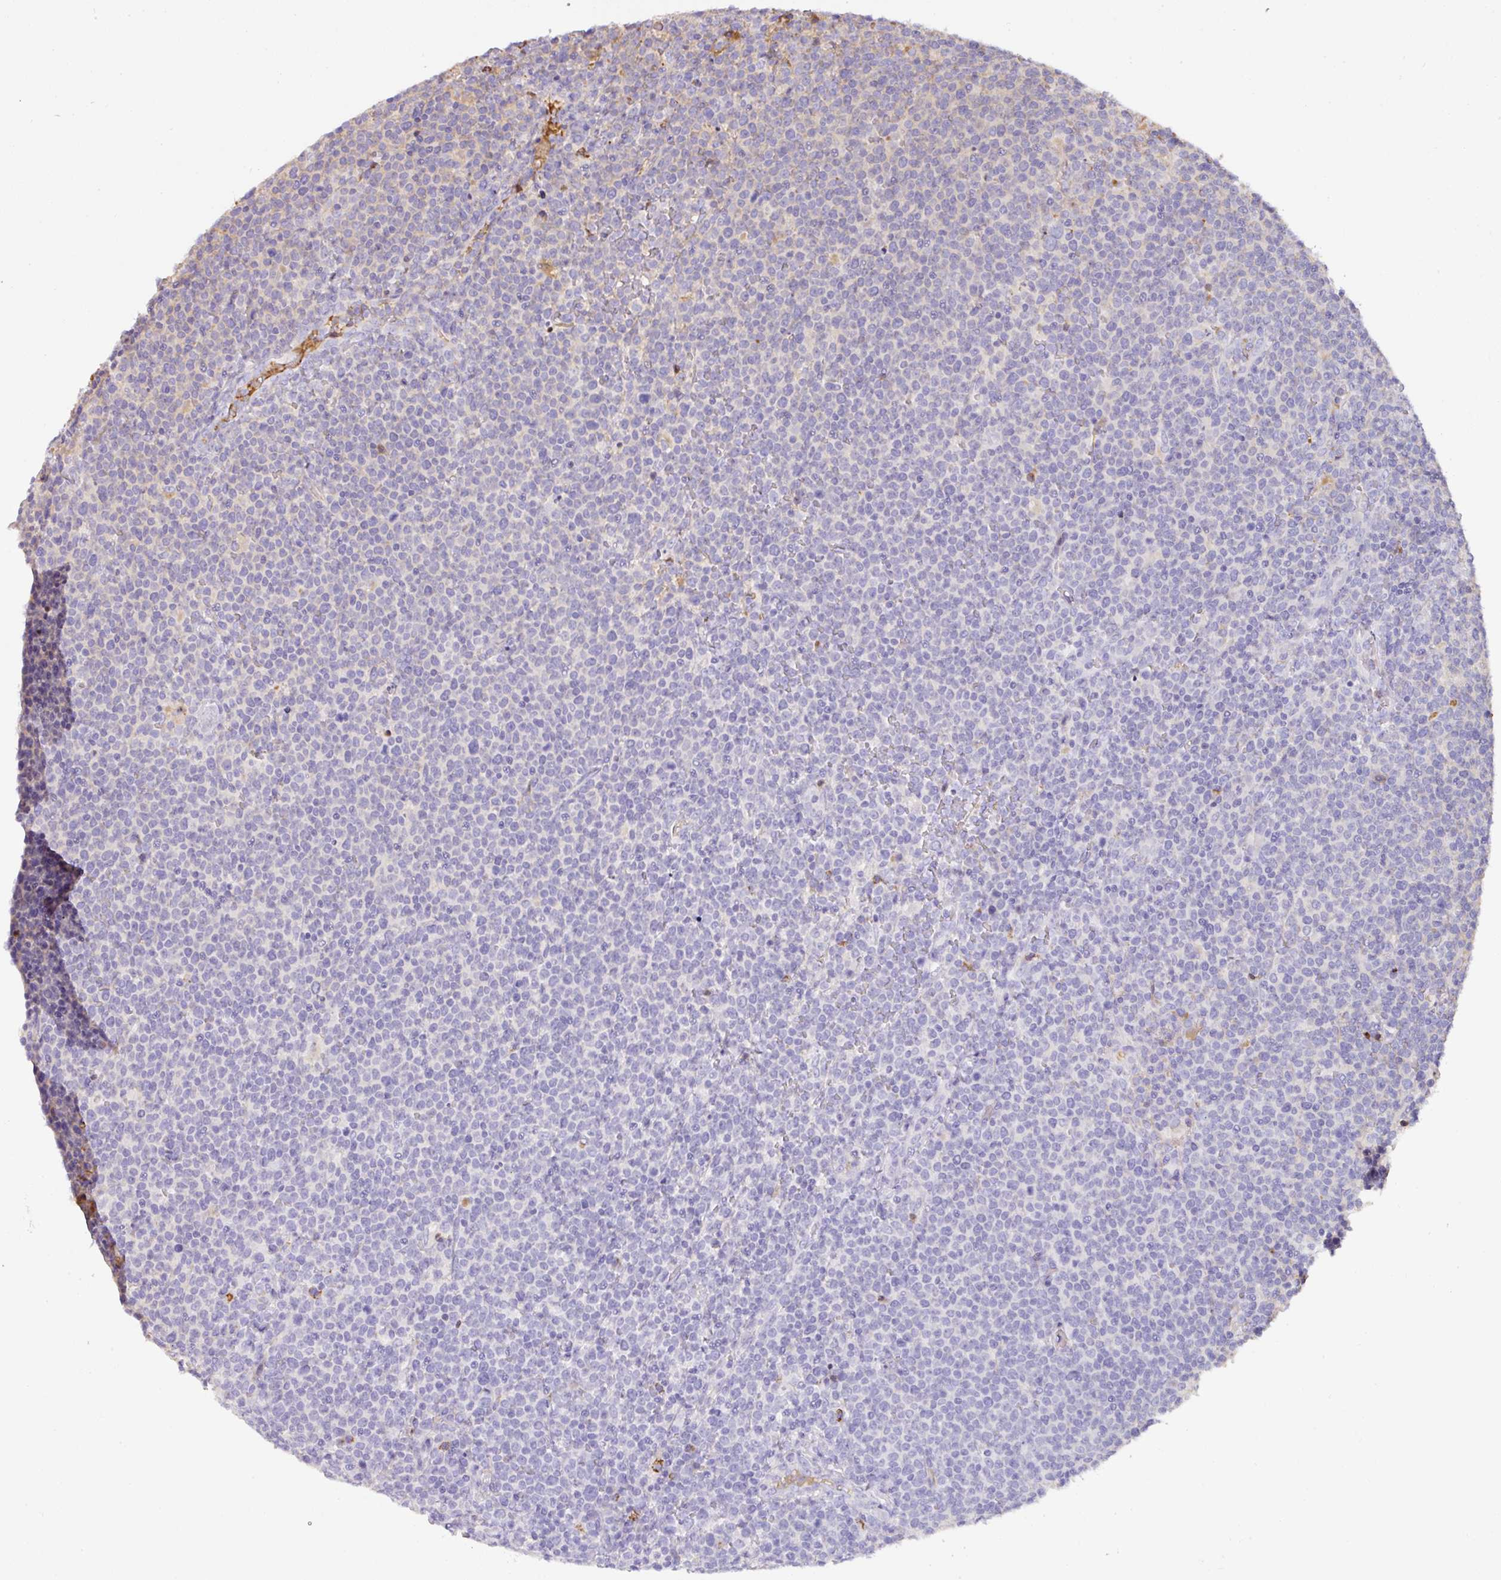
{"staining": {"intensity": "negative", "quantity": "none", "location": "none"}, "tissue": "lymphoma", "cell_type": "Tumor cells", "image_type": "cancer", "snomed": [{"axis": "morphology", "description": "Malignant lymphoma, non-Hodgkin's type, High grade"}, {"axis": "topography", "description": "Lymph node"}], "caption": "The IHC image has no significant expression in tumor cells of lymphoma tissue.", "gene": "CCZ1", "patient": {"sex": "male", "age": 61}}